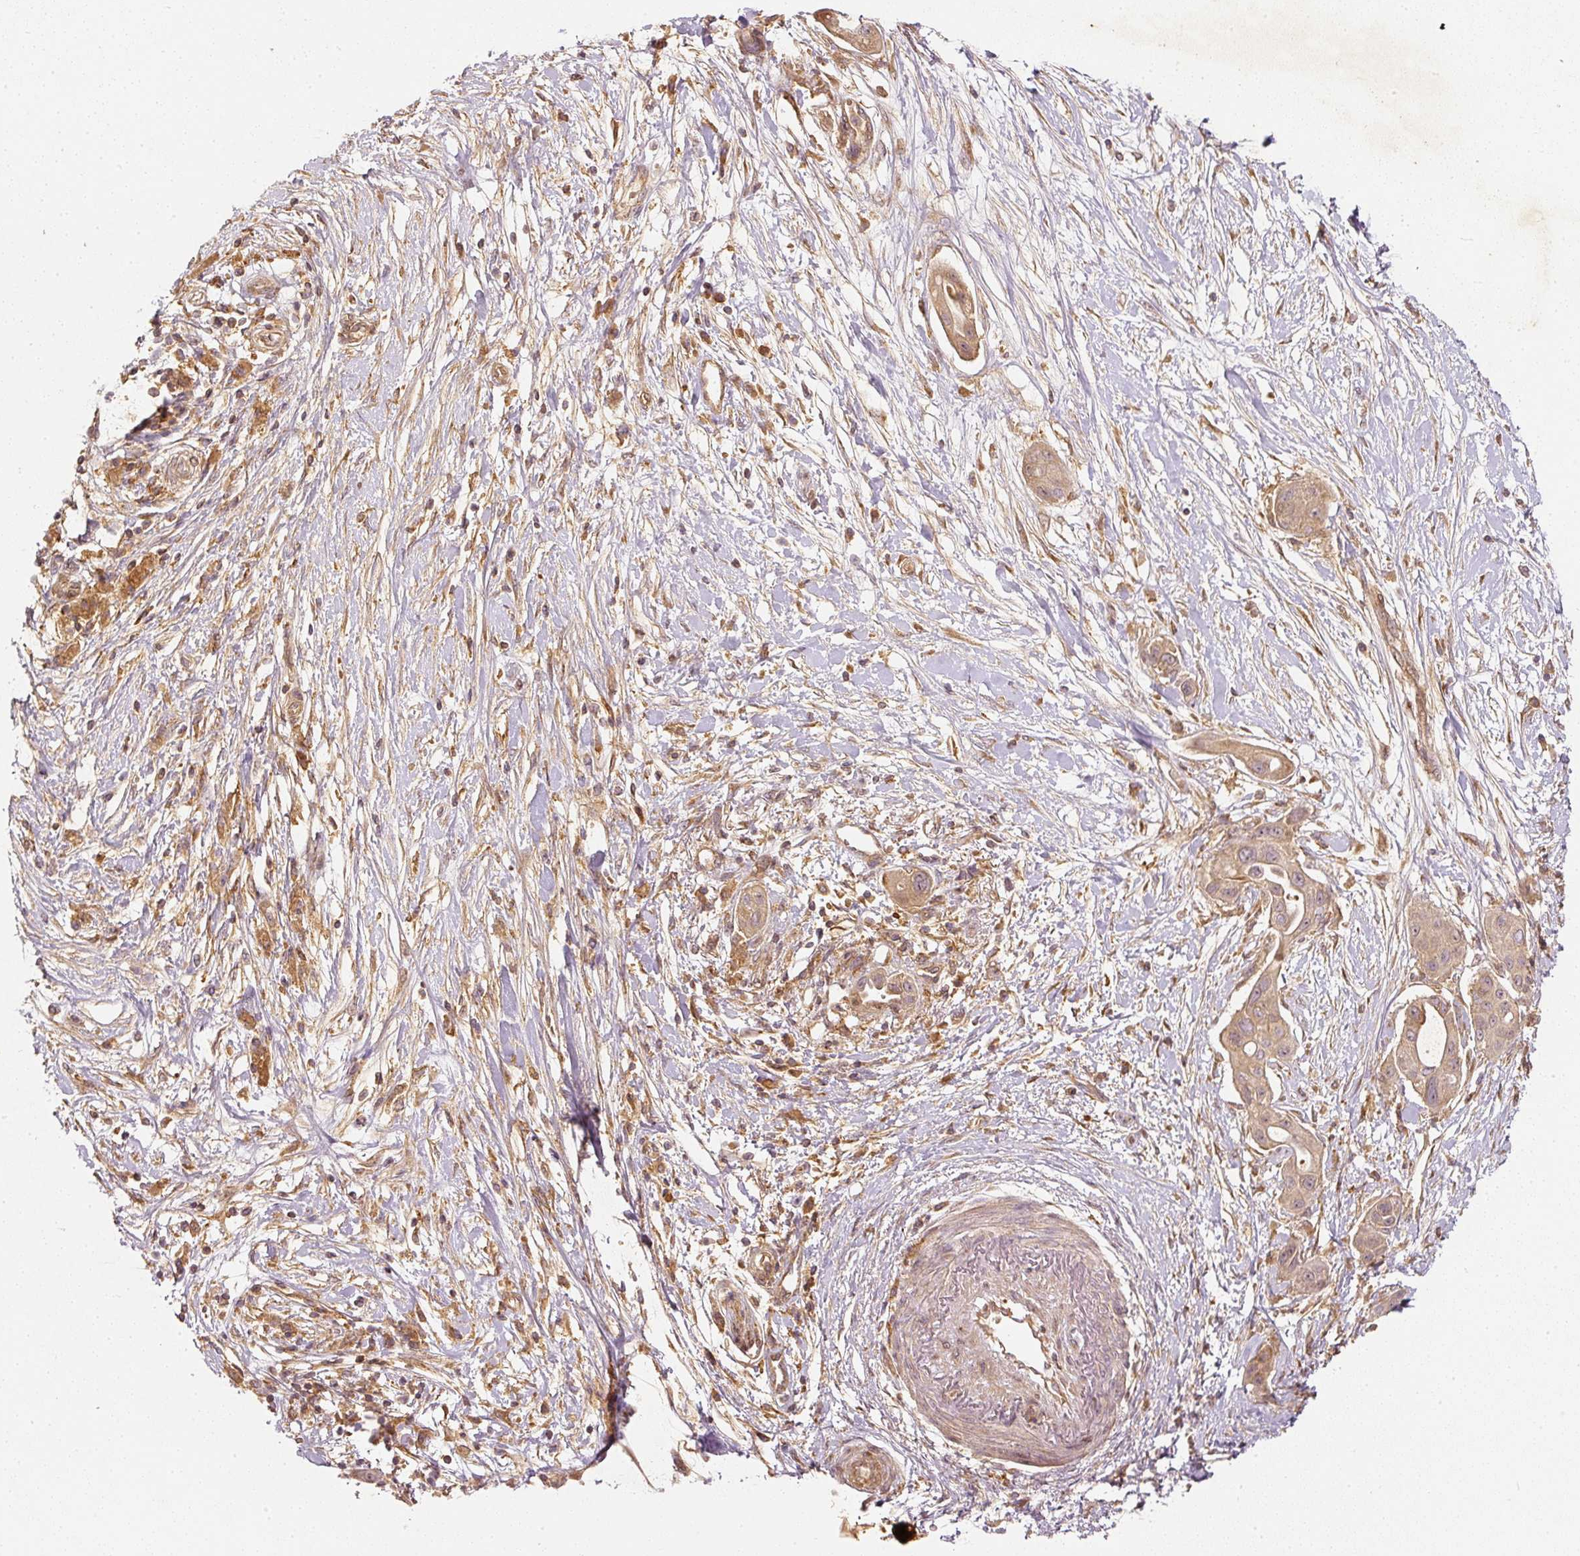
{"staining": {"intensity": "weak", "quantity": ">75%", "location": "cytoplasmic/membranous"}, "tissue": "pancreatic cancer", "cell_type": "Tumor cells", "image_type": "cancer", "snomed": [{"axis": "morphology", "description": "Adenocarcinoma, NOS"}, {"axis": "topography", "description": "Pancreas"}], "caption": "Tumor cells exhibit weak cytoplasmic/membranous expression in approximately >75% of cells in pancreatic adenocarcinoma.", "gene": "ZNF580", "patient": {"sex": "male", "age": 68}}